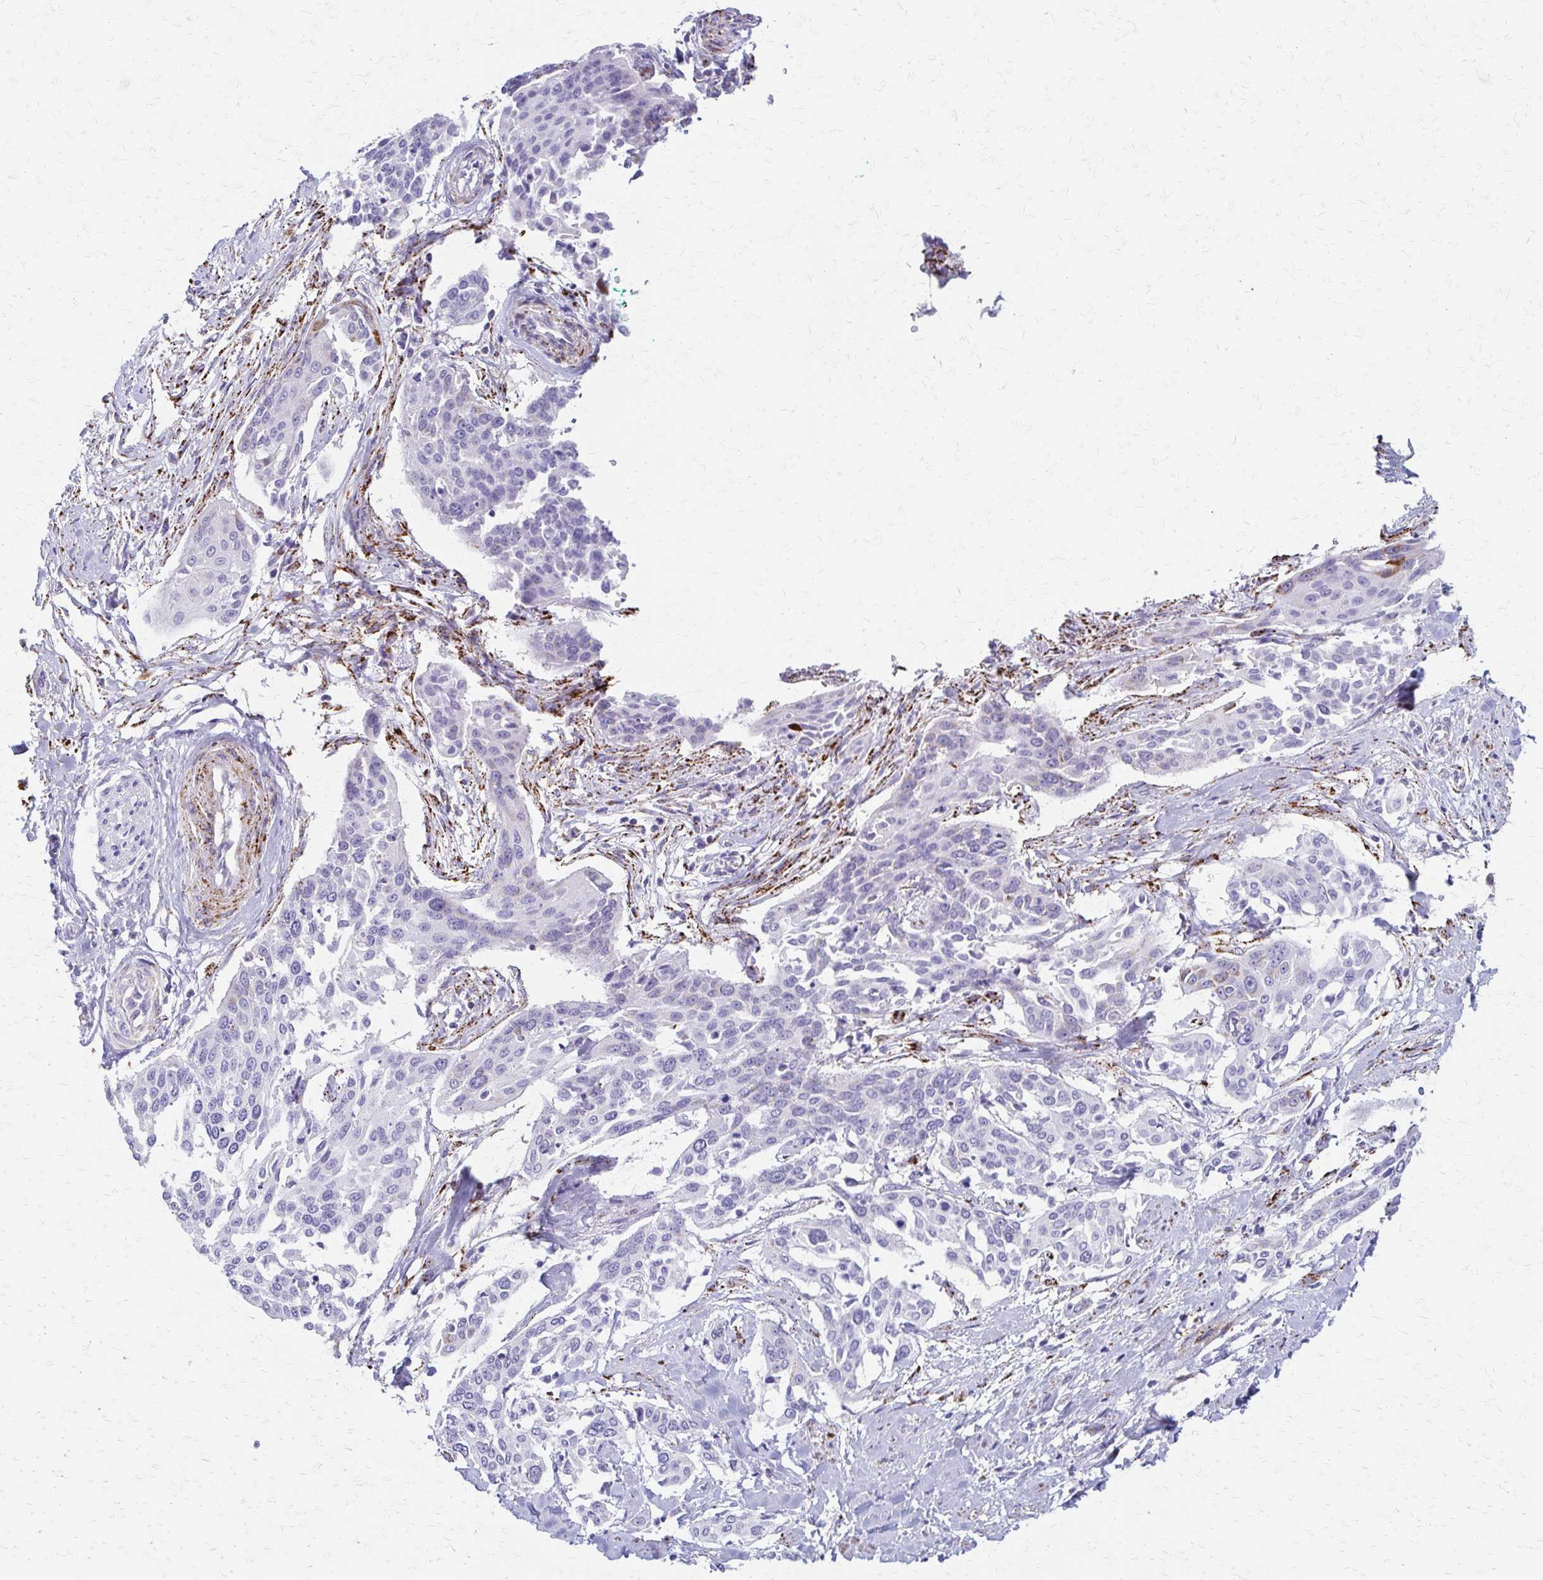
{"staining": {"intensity": "negative", "quantity": "none", "location": "none"}, "tissue": "cervical cancer", "cell_type": "Tumor cells", "image_type": "cancer", "snomed": [{"axis": "morphology", "description": "Squamous cell carcinoma, NOS"}, {"axis": "topography", "description": "Cervix"}], "caption": "Immunohistochemistry image of human cervical cancer stained for a protein (brown), which displays no staining in tumor cells. The staining was performed using DAB to visualize the protein expression in brown, while the nuclei were stained in blue with hematoxylin (Magnification: 20x).", "gene": "ZSCAN5B", "patient": {"sex": "female", "age": 44}}